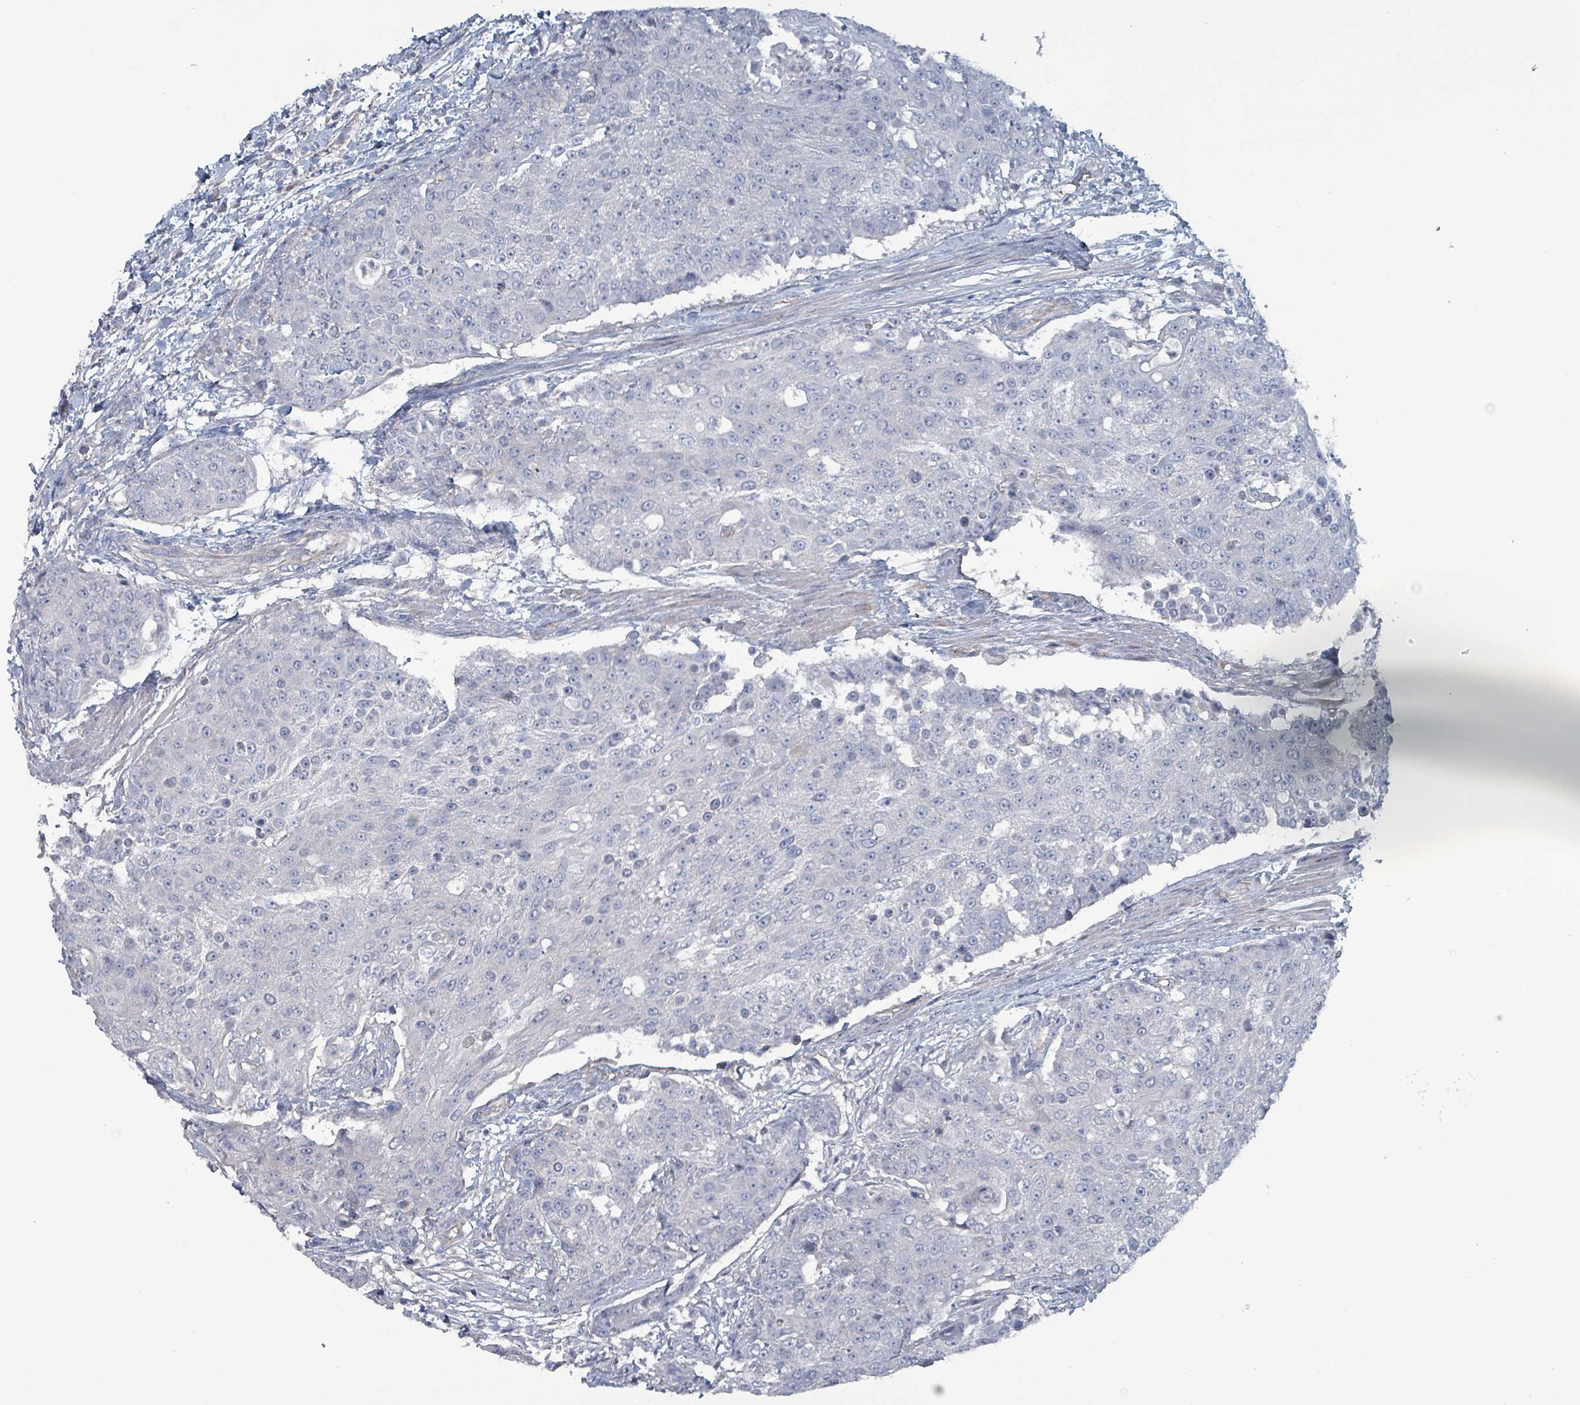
{"staining": {"intensity": "negative", "quantity": "none", "location": "none"}, "tissue": "urothelial cancer", "cell_type": "Tumor cells", "image_type": "cancer", "snomed": [{"axis": "morphology", "description": "Urothelial carcinoma, High grade"}, {"axis": "topography", "description": "Urinary bladder"}], "caption": "A high-resolution micrograph shows IHC staining of high-grade urothelial carcinoma, which reveals no significant positivity in tumor cells. (Brightfield microscopy of DAB IHC at high magnification).", "gene": "TAAR5", "patient": {"sex": "female", "age": 63}}